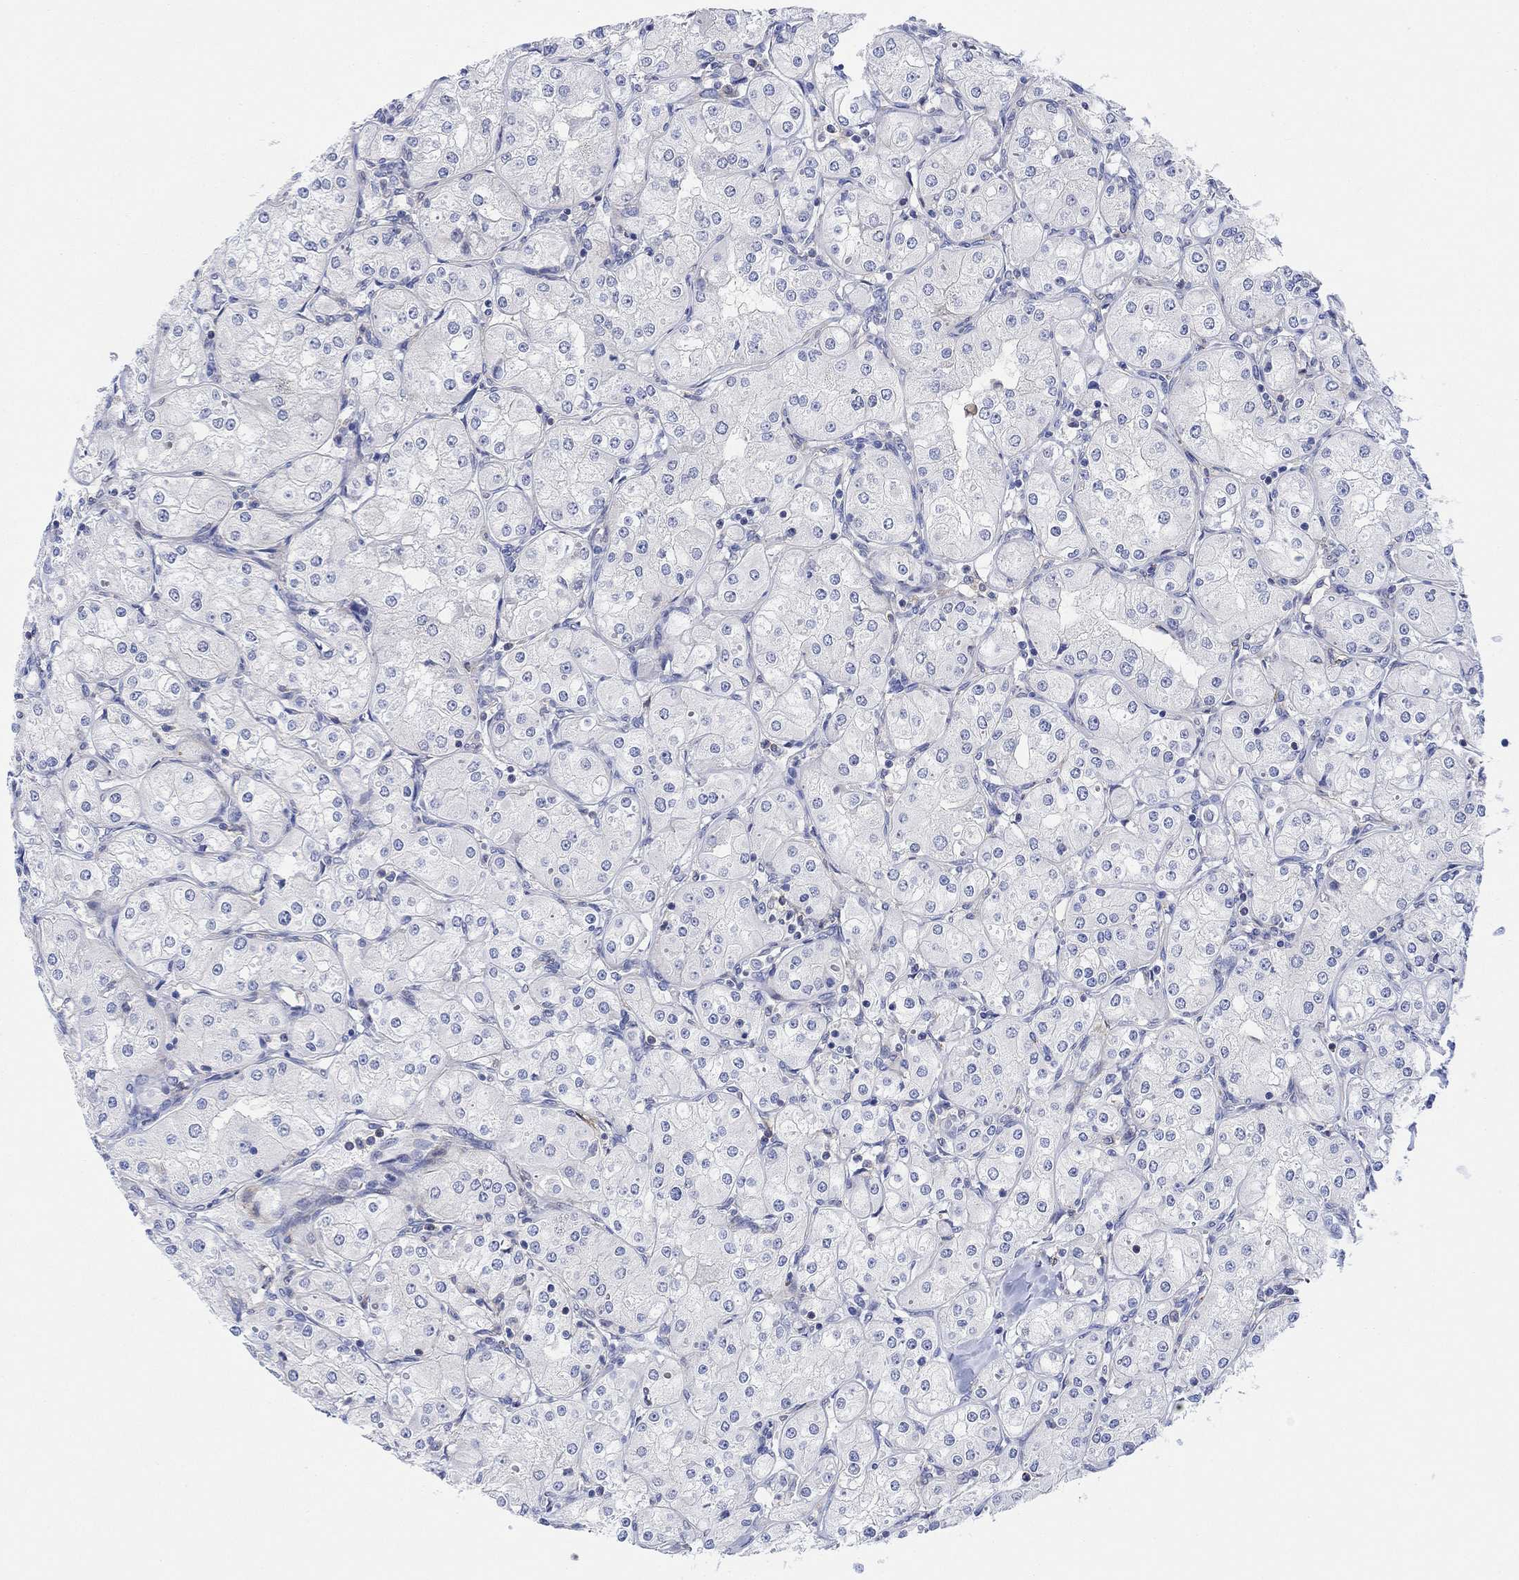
{"staining": {"intensity": "negative", "quantity": "none", "location": "none"}, "tissue": "renal cancer", "cell_type": "Tumor cells", "image_type": "cancer", "snomed": [{"axis": "morphology", "description": "Adenocarcinoma, NOS"}, {"axis": "topography", "description": "Kidney"}], "caption": "Immunohistochemistry micrograph of neoplastic tissue: human adenocarcinoma (renal) stained with DAB reveals no significant protein expression in tumor cells.", "gene": "ARSK", "patient": {"sex": "male", "age": 77}}